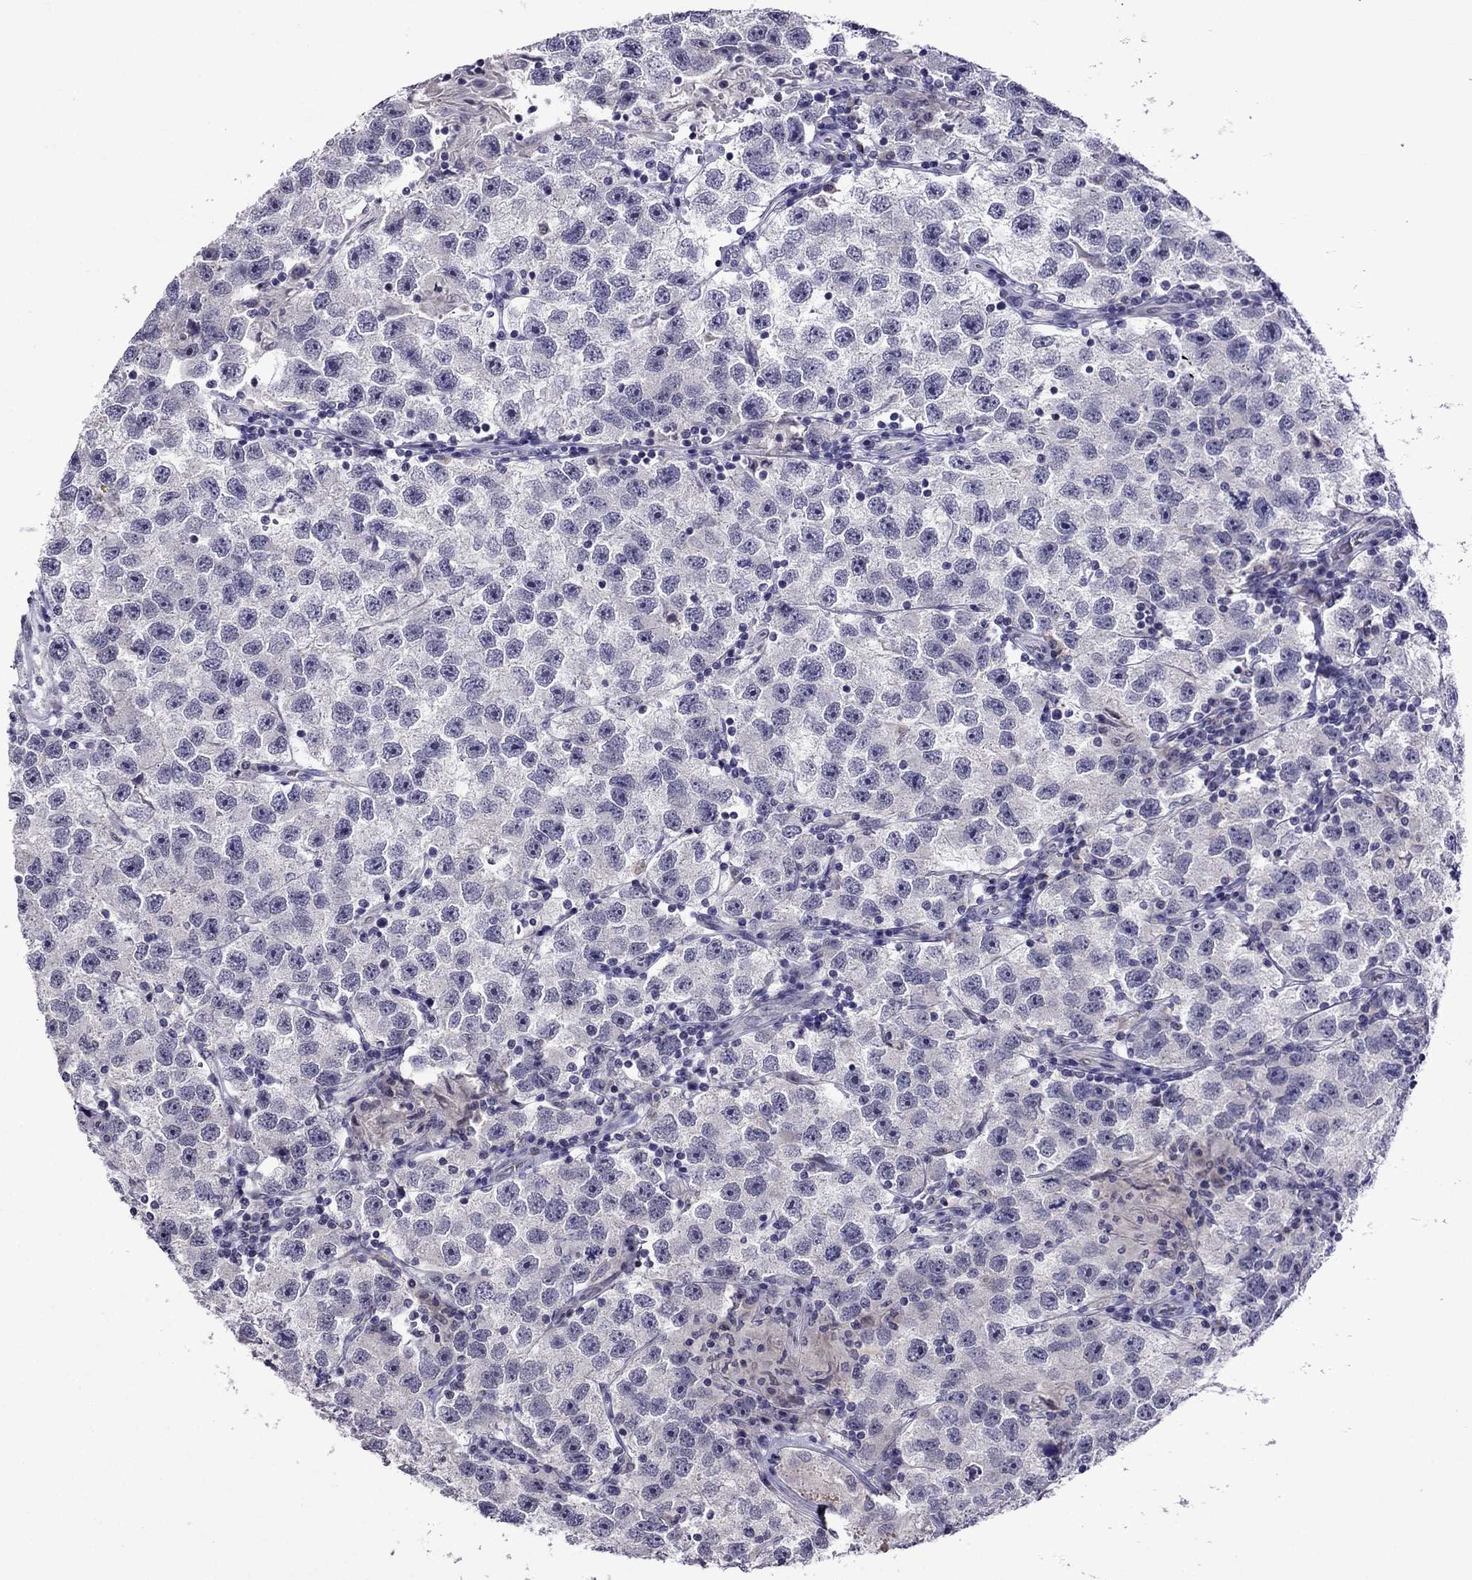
{"staining": {"intensity": "negative", "quantity": "none", "location": "none"}, "tissue": "testis cancer", "cell_type": "Tumor cells", "image_type": "cancer", "snomed": [{"axis": "morphology", "description": "Seminoma, NOS"}, {"axis": "topography", "description": "Testis"}], "caption": "Testis cancer (seminoma) stained for a protein using immunohistochemistry exhibits no positivity tumor cells.", "gene": "SPTBN4", "patient": {"sex": "male", "age": 26}}